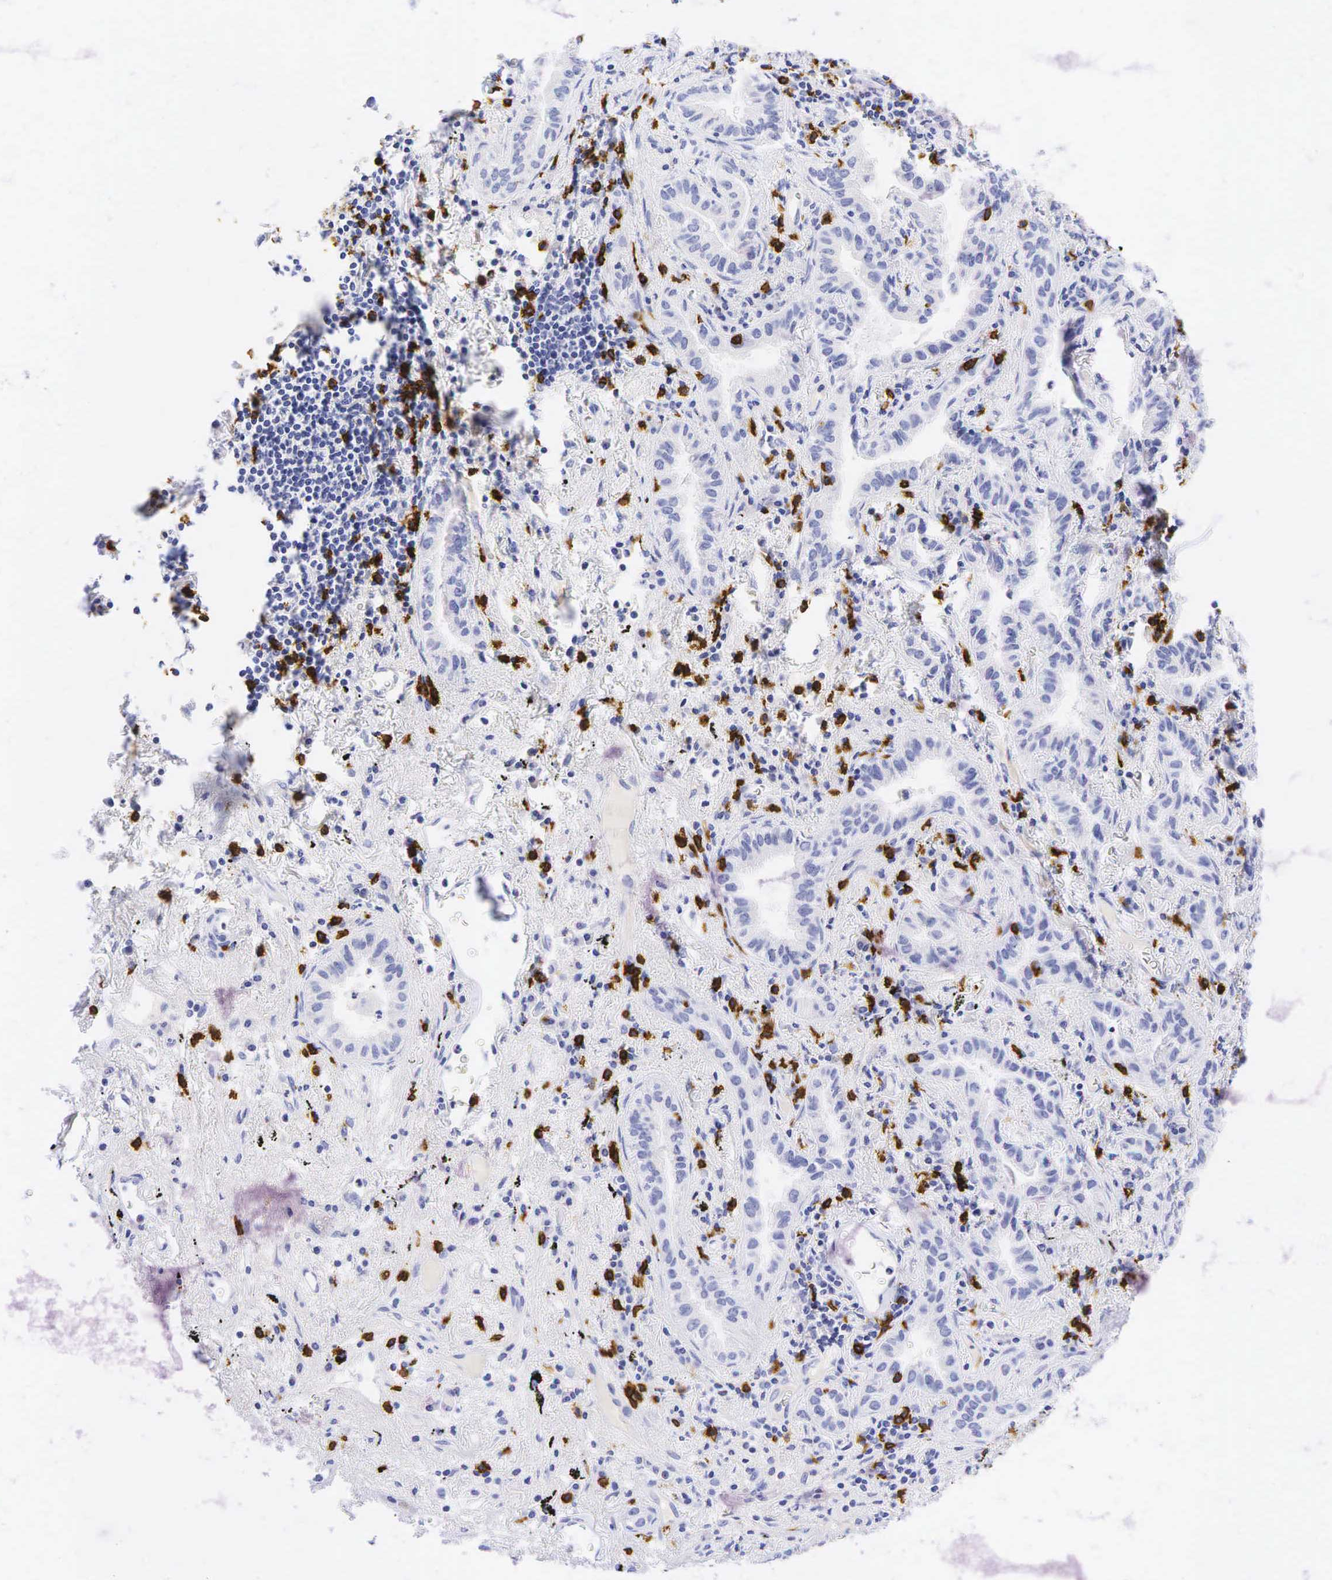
{"staining": {"intensity": "negative", "quantity": "none", "location": "none"}, "tissue": "lung cancer", "cell_type": "Tumor cells", "image_type": "cancer", "snomed": [{"axis": "morphology", "description": "Adenocarcinoma, NOS"}, {"axis": "topography", "description": "Lung"}], "caption": "Immunohistochemistry (IHC) of adenocarcinoma (lung) displays no positivity in tumor cells.", "gene": "CD8A", "patient": {"sex": "female", "age": 50}}